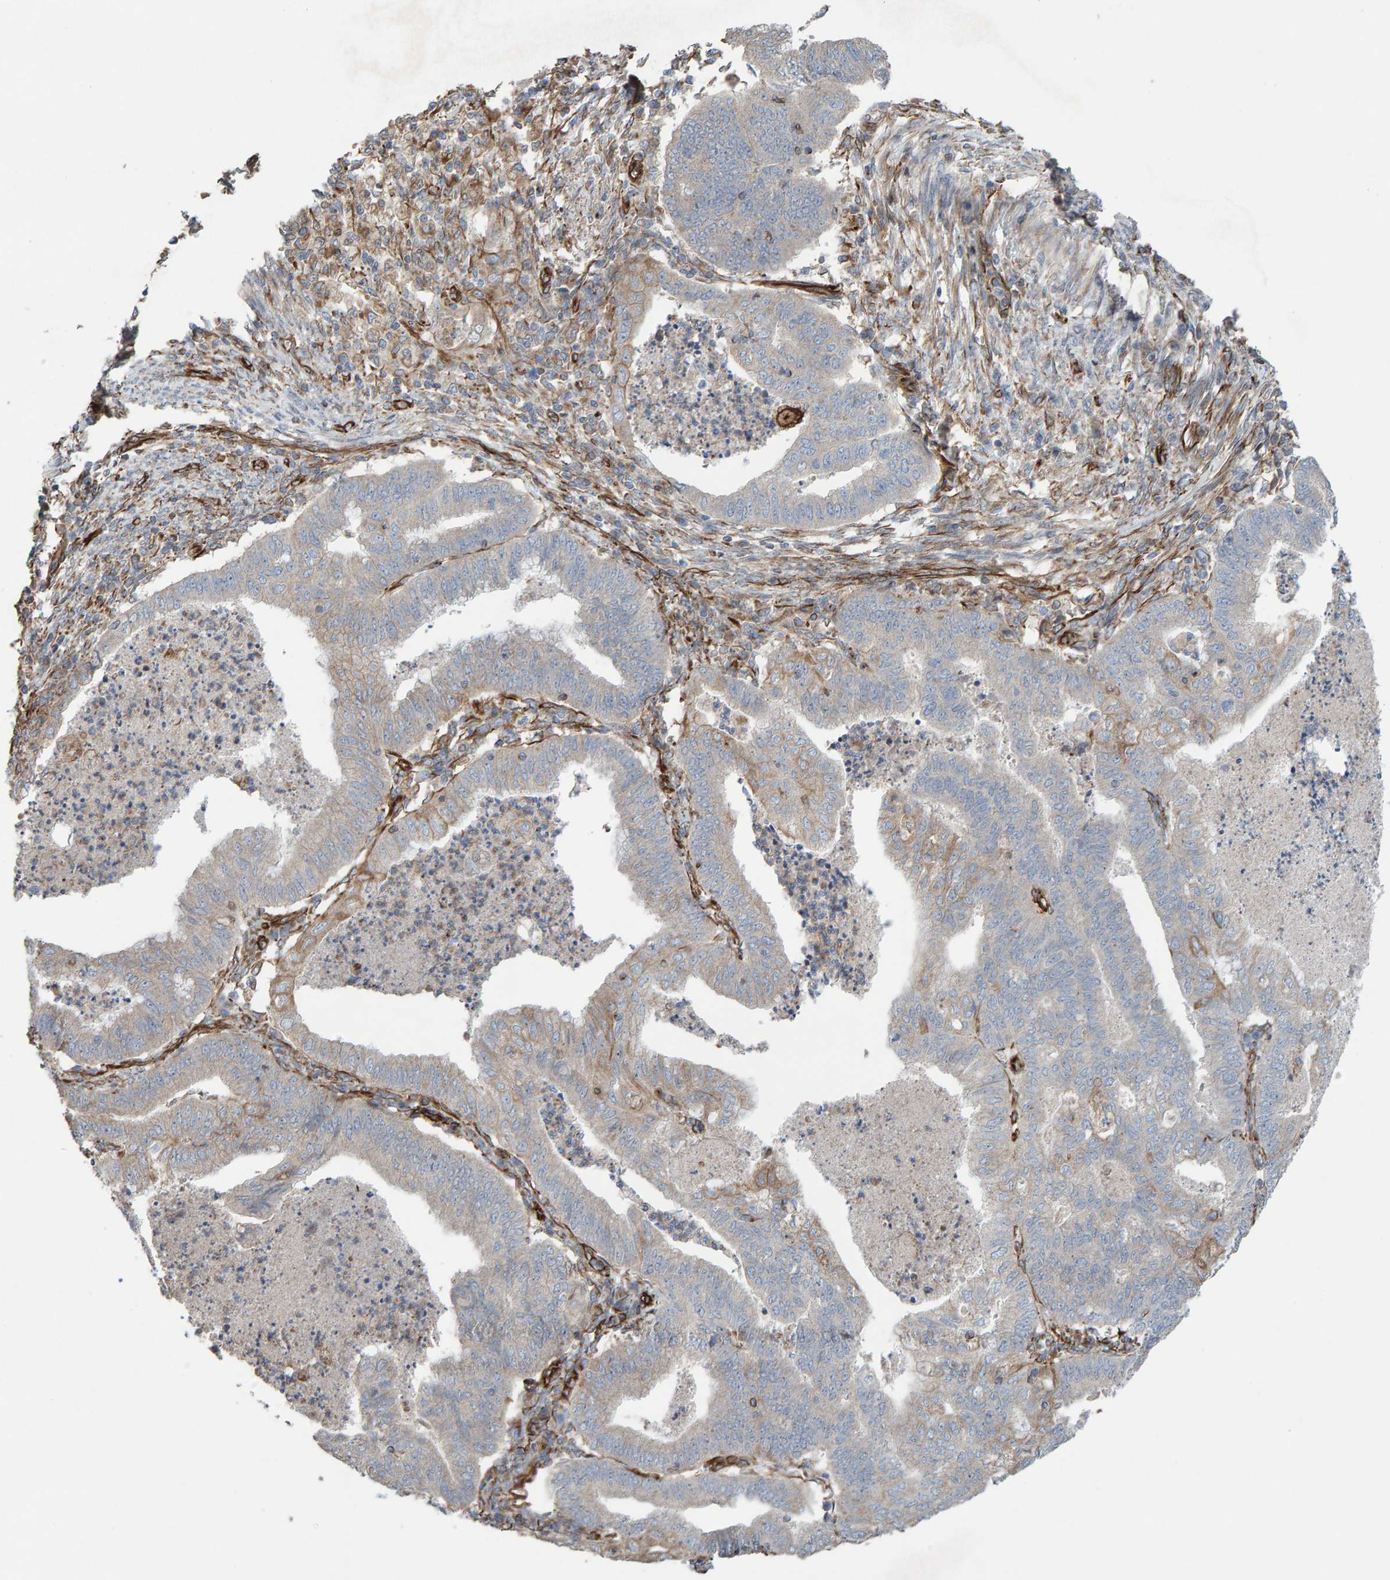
{"staining": {"intensity": "weak", "quantity": "<25%", "location": "cytoplasmic/membranous"}, "tissue": "endometrial cancer", "cell_type": "Tumor cells", "image_type": "cancer", "snomed": [{"axis": "morphology", "description": "Polyp, NOS"}, {"axis": "morphology", "description": "Adenocarcinoma, NOS"}, {"axis": "morphology", "description": "Adenoma, NOS"}, {"axis": "topography", "description": "Endometrium"}], "caption": "Endometrial polyp was stained to show a protein in brown. There is no significant expression in tumor cells.", "gene": "ZNF347", "patient": {"sex": "female", "age": 79}}